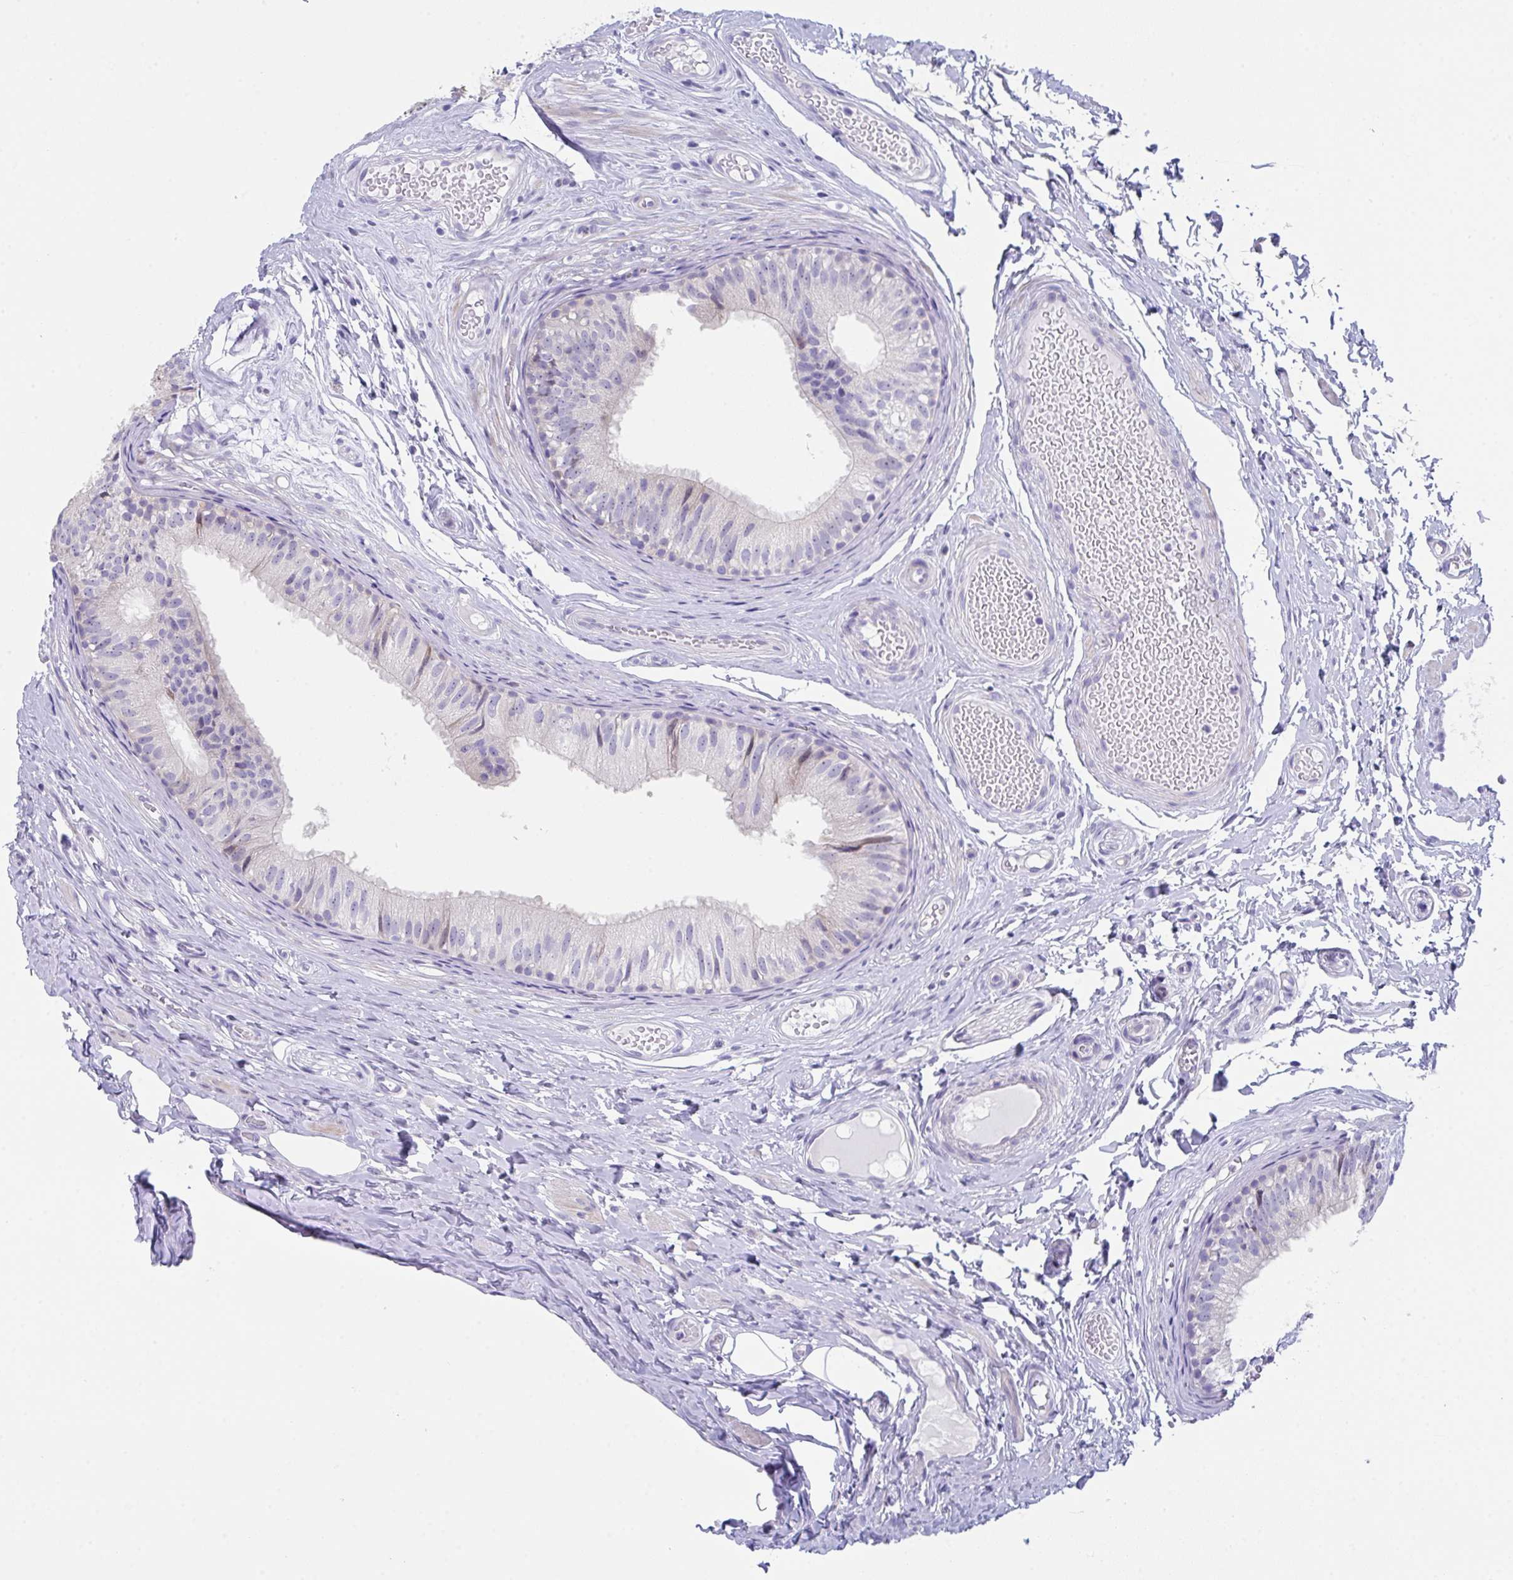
{"staining": {"intensity": "negative", "quantity": "none", "location": "none"}, "tissue": "epididymis", "cell_type": "Glandular cells", "image_type": "normal", "snomed": [{"axis": "morphology", "description": "Normal tissue, NOS"}, {"axis": "morphology", "description": "Seminoma, NOS"}, {"axis": "topography", "description": "Testis"}, {"axis": "topography", "description": "Epididymis"}], "caption": "High power microscopy micrograph of an IHC micrograph of unremarkable epididymis, revealing no significant expression in glandular cells.", "gene": "FBXO47", "patient": {"sex": "male", "age": 34}}